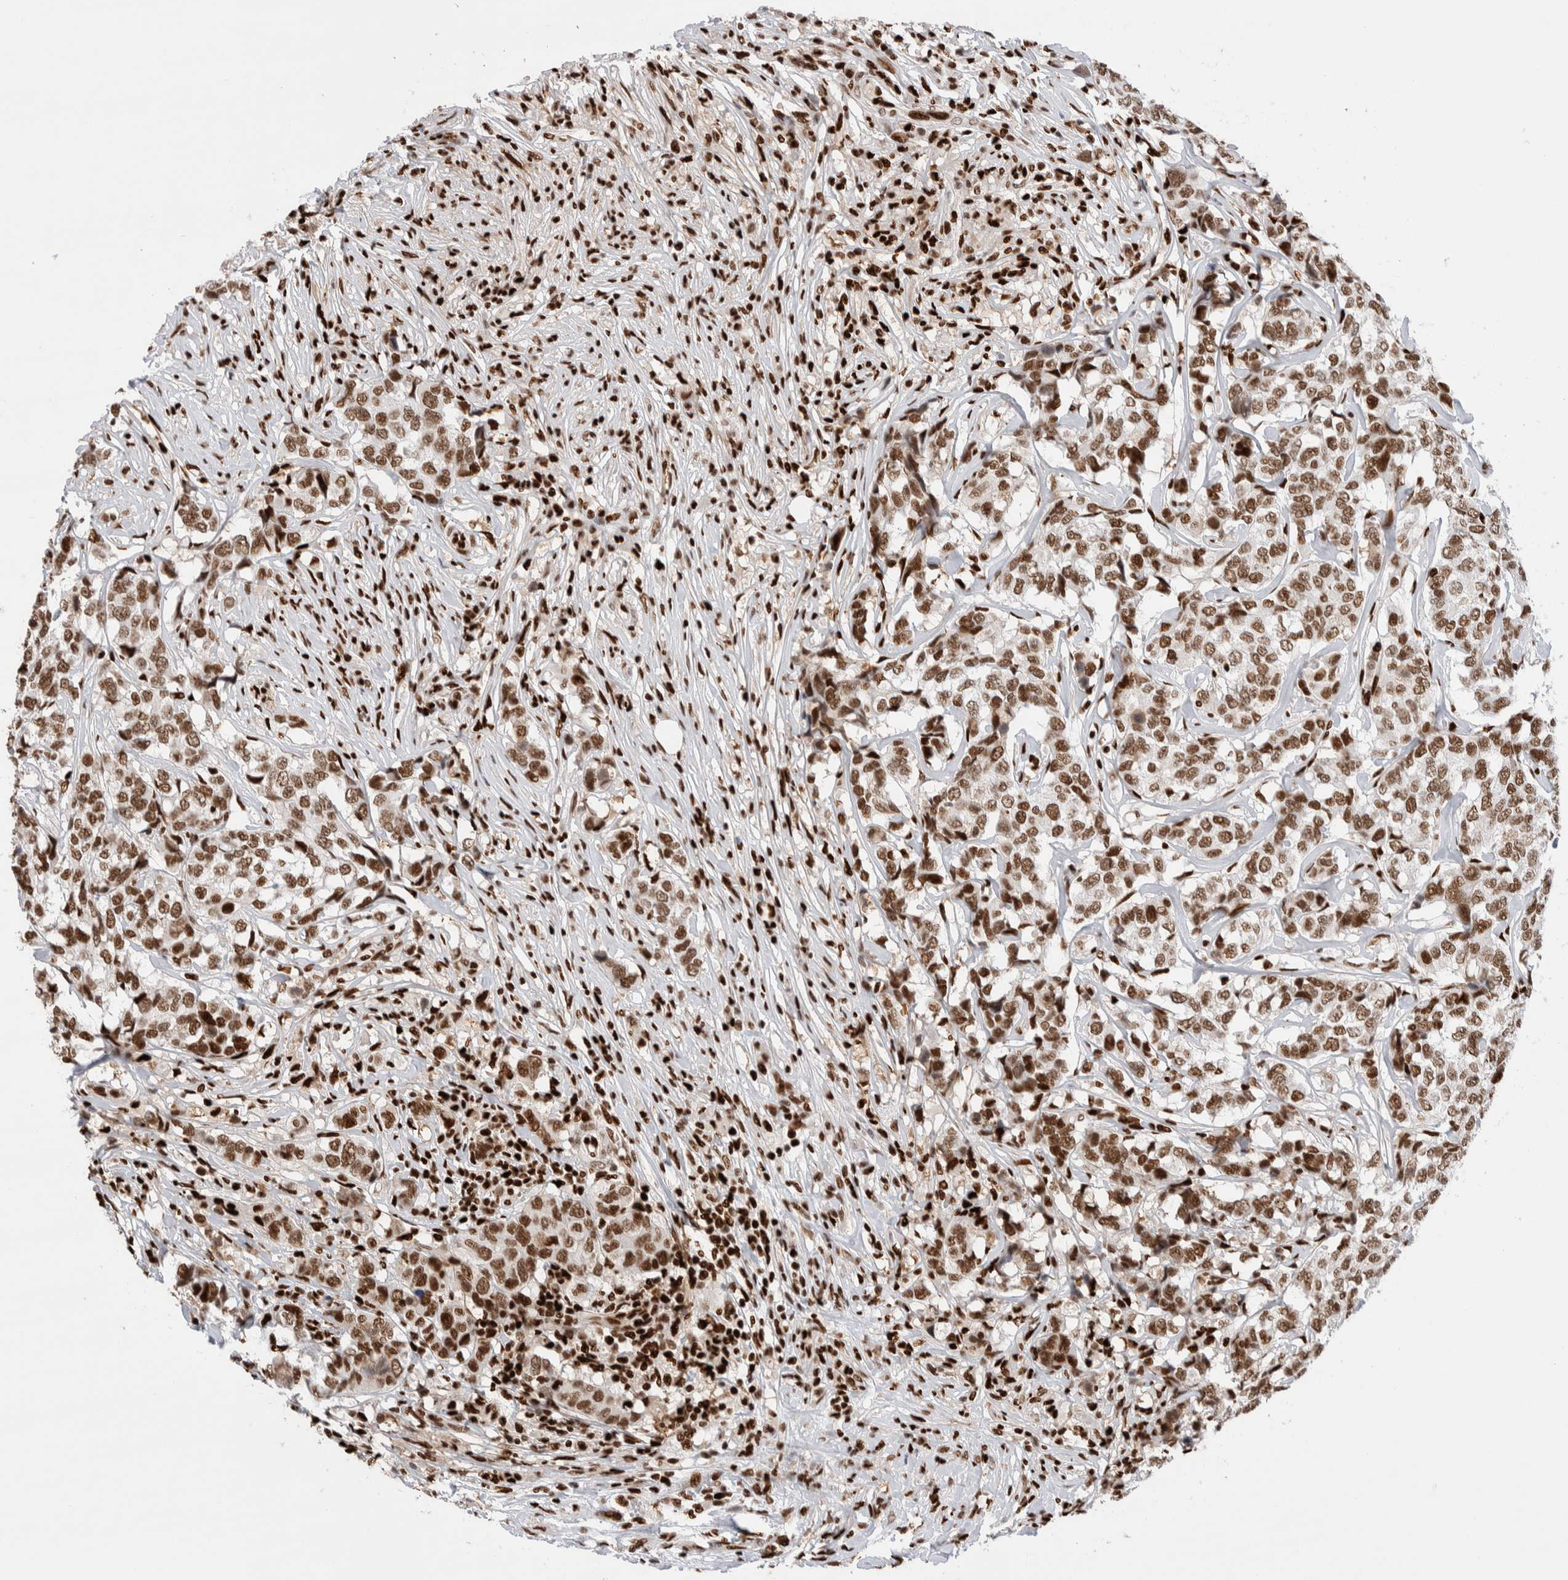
{"staining": {"intensity": "strong", "quantity": ">75%", "location": "nuclear"}, "tissue": "breast cancer", "cell_type": "Tumor cells", "image_type": "cancer", "snomed": [{"axis": "morphology", "description": "Lobular carcinoma"}, {"axis": "topography", "description": "Breast"}], "caption": "Immunohistochemical staining of human breast lobular carcinoma demonstrates high levels of strong nuclear protein positivity in approximately >75% of tumor cells.", "gene": "RNASEK-C17orf49", "patient": {"sex": "female", "age": 59}}